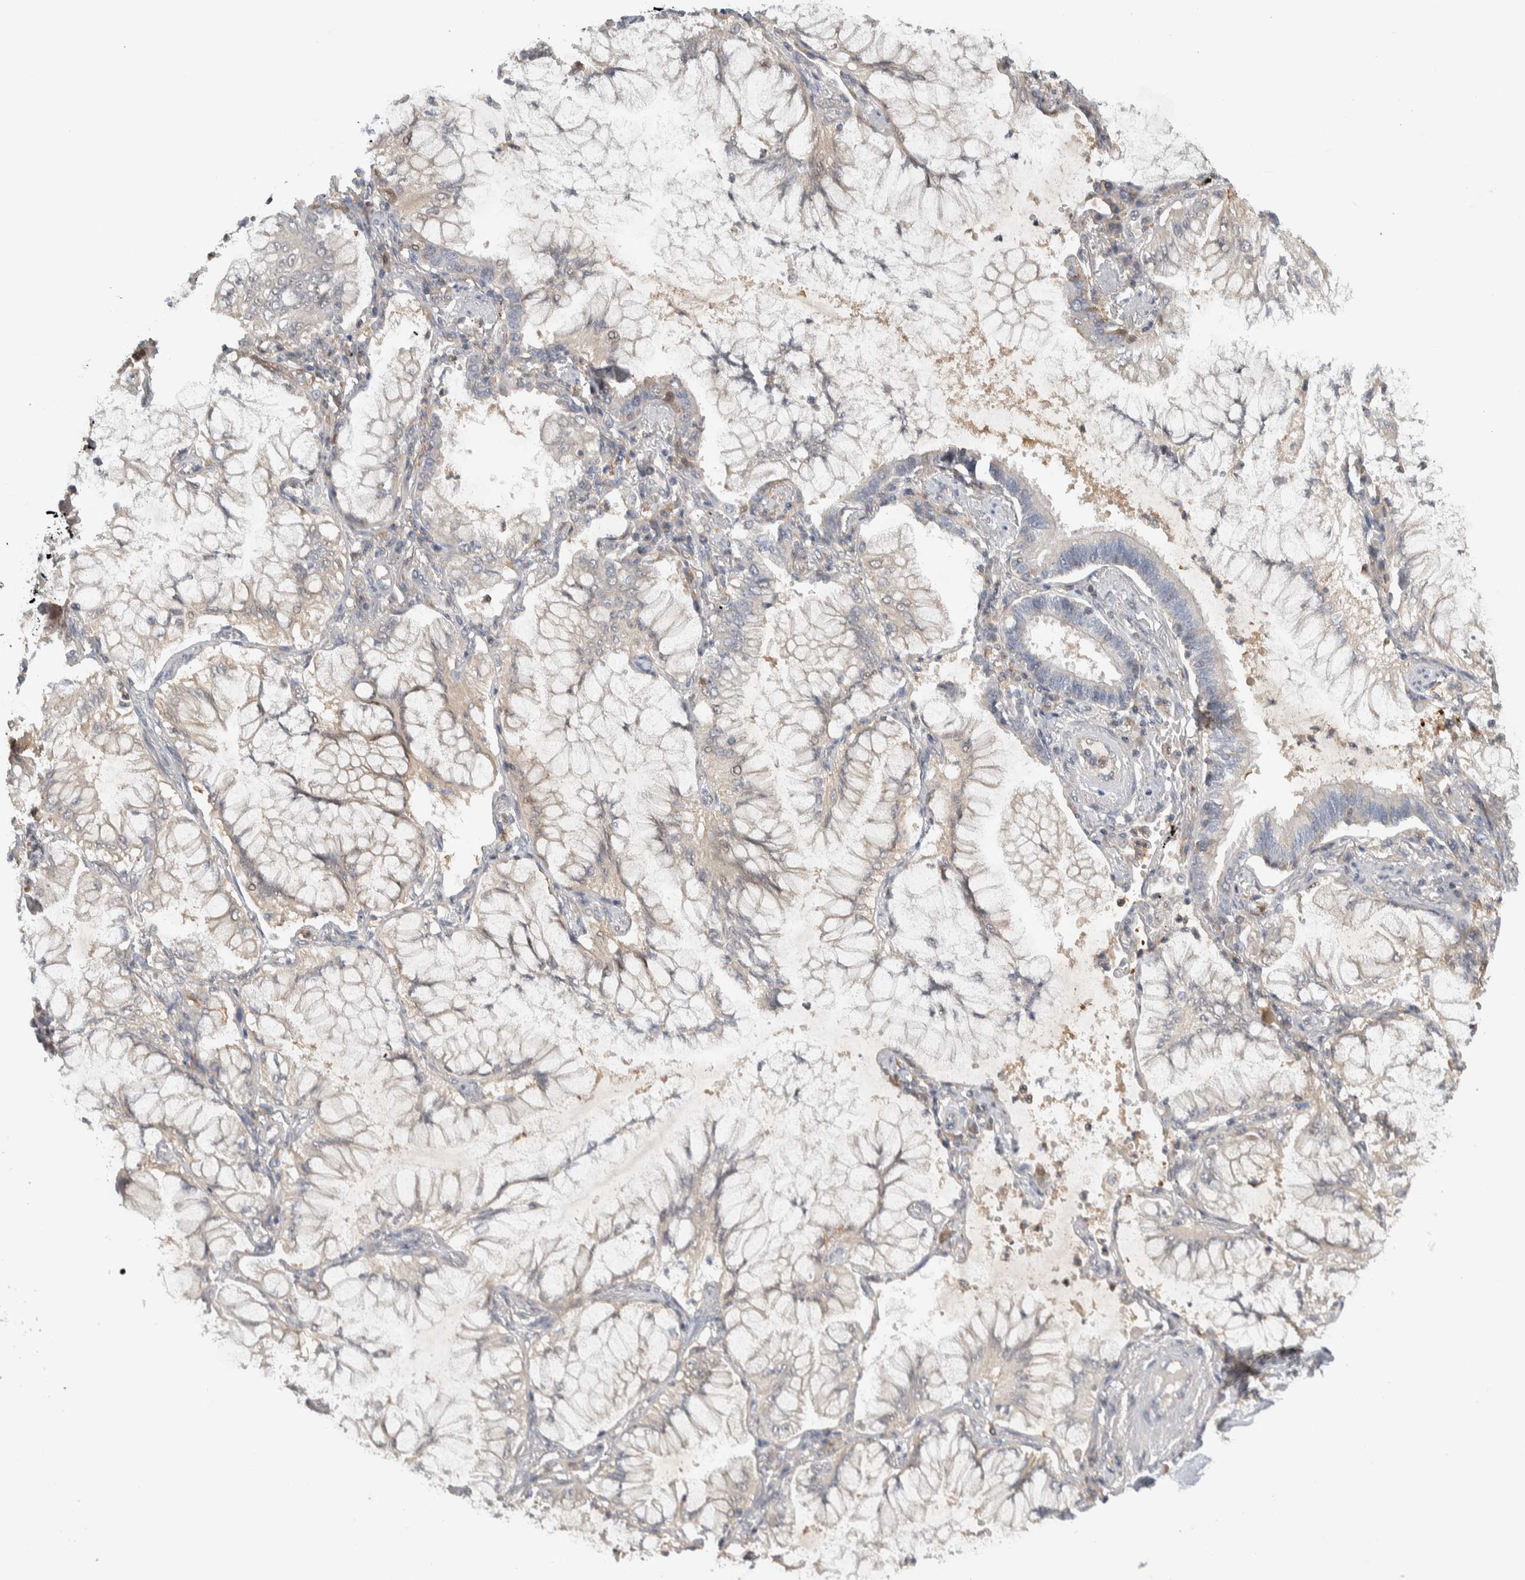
{"staining": {"intensity": "negative", "quantity": "none", "location": "none"}, "tissue": "lung cancer", "cell_type": "Tumor cells", "image_type": "cancer", "snomed": [{"axis": "morphology", "description": "Adenocarcinoma, NOS"}, {"axis": "topography", "description": "Lung"}], "caption": "Immunohistochemistry photomicrograph of neoplastic tissue: human lung cancer (adenocarcinoma) stained with DAB (3,3'-diaminobenzidine) shows no significant protein expression in tumor cells. The staining is performed using DAB brown chromogen with nuclei counter-stained in using hematoxylin.", "gene": "EIF3H", "patient": {"sex": "female", "age": 70}}